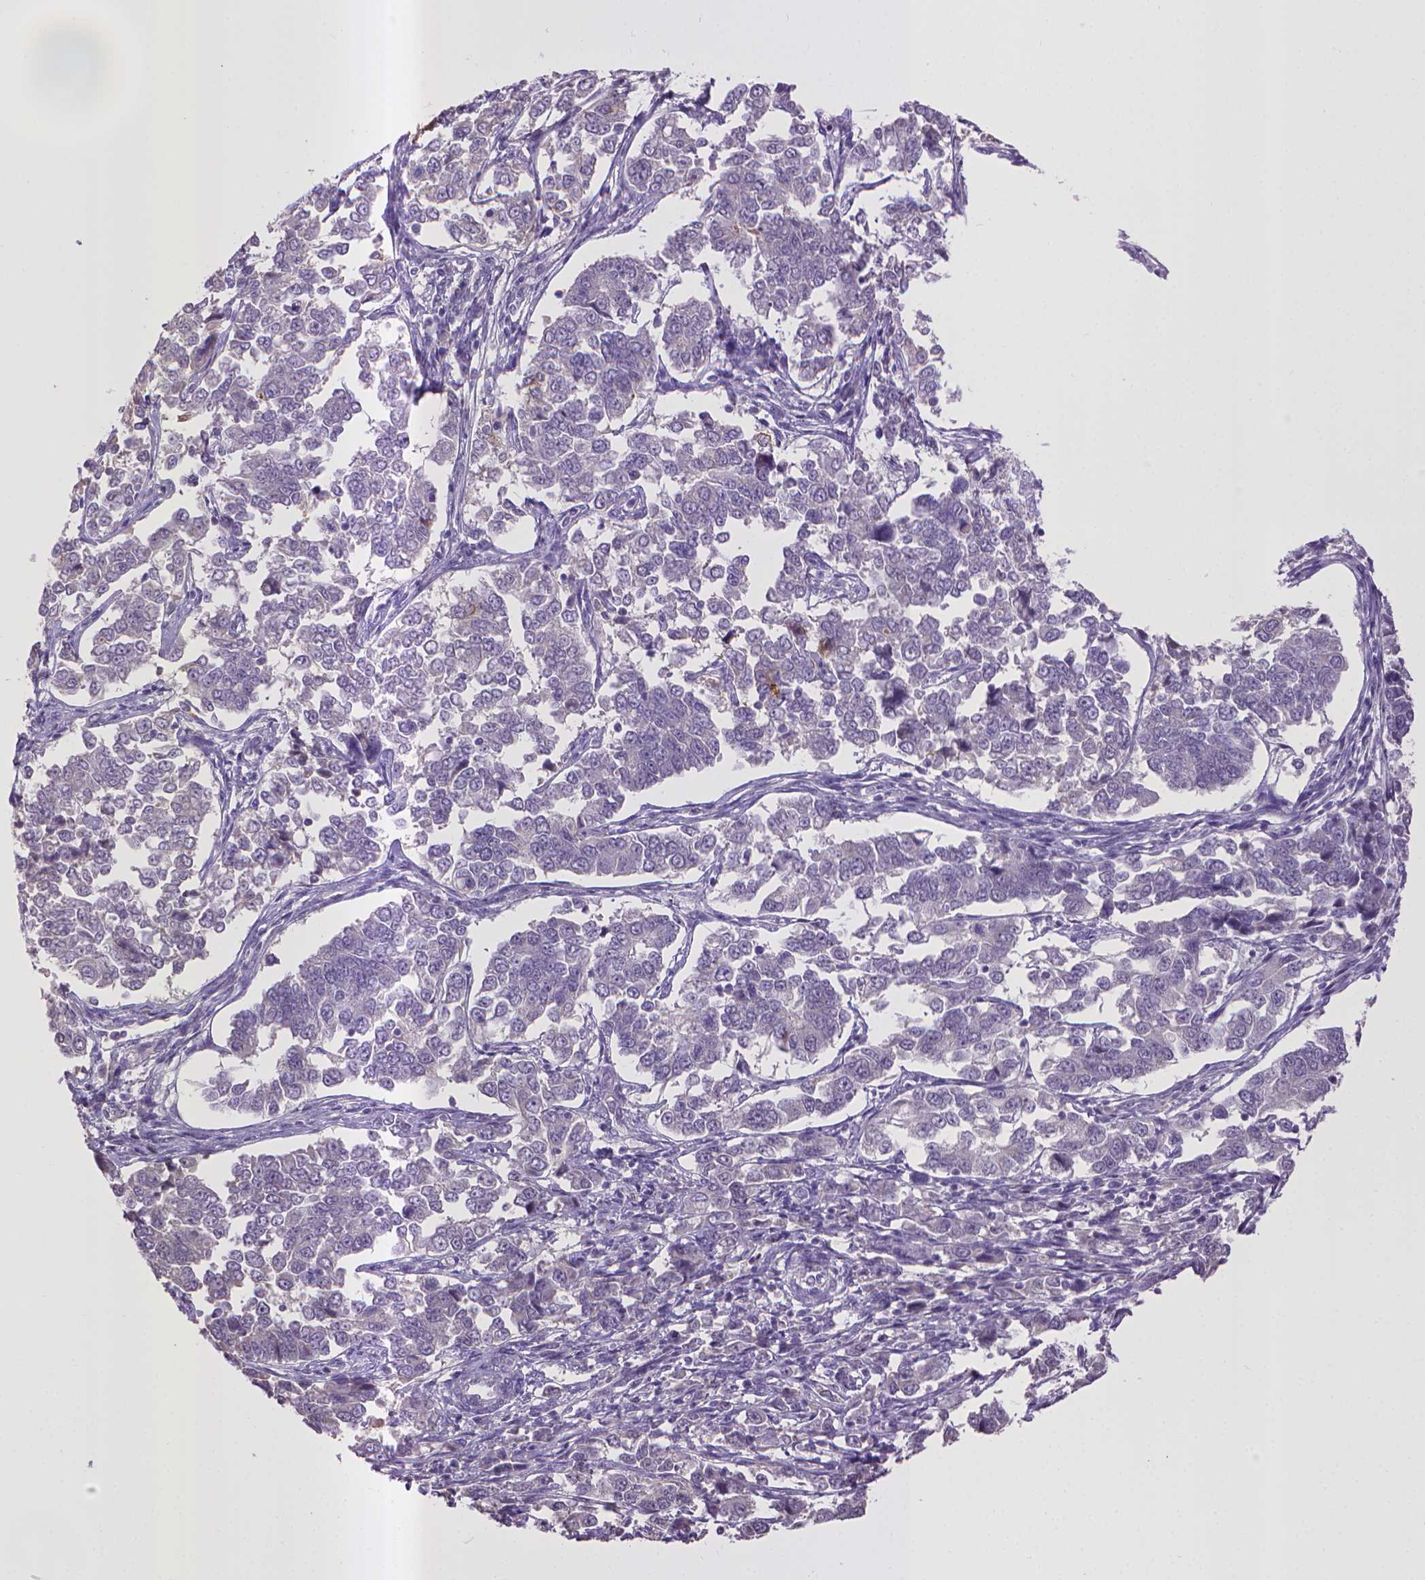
{"staining": {"intensity": "negative", "quantity": "none", "location": "none"}, "tissue": "endometrial cancer", "cell_type": "Tumor cells", "image_type": "cancer", "snomed": [{"axis": "morphology", "description": "Adenocarcinoma, NOS"}, {"axis": "topography", "description": "Endometrium"}], "caption": "Immunohistochemical staining of endometrial adenocarcinoma exhibits no significant staining in tumor cells. (DAB IHC with hematoxylin counter stain).", "gene": "CPM", "patient": {"sex": "female", "age": 43}}